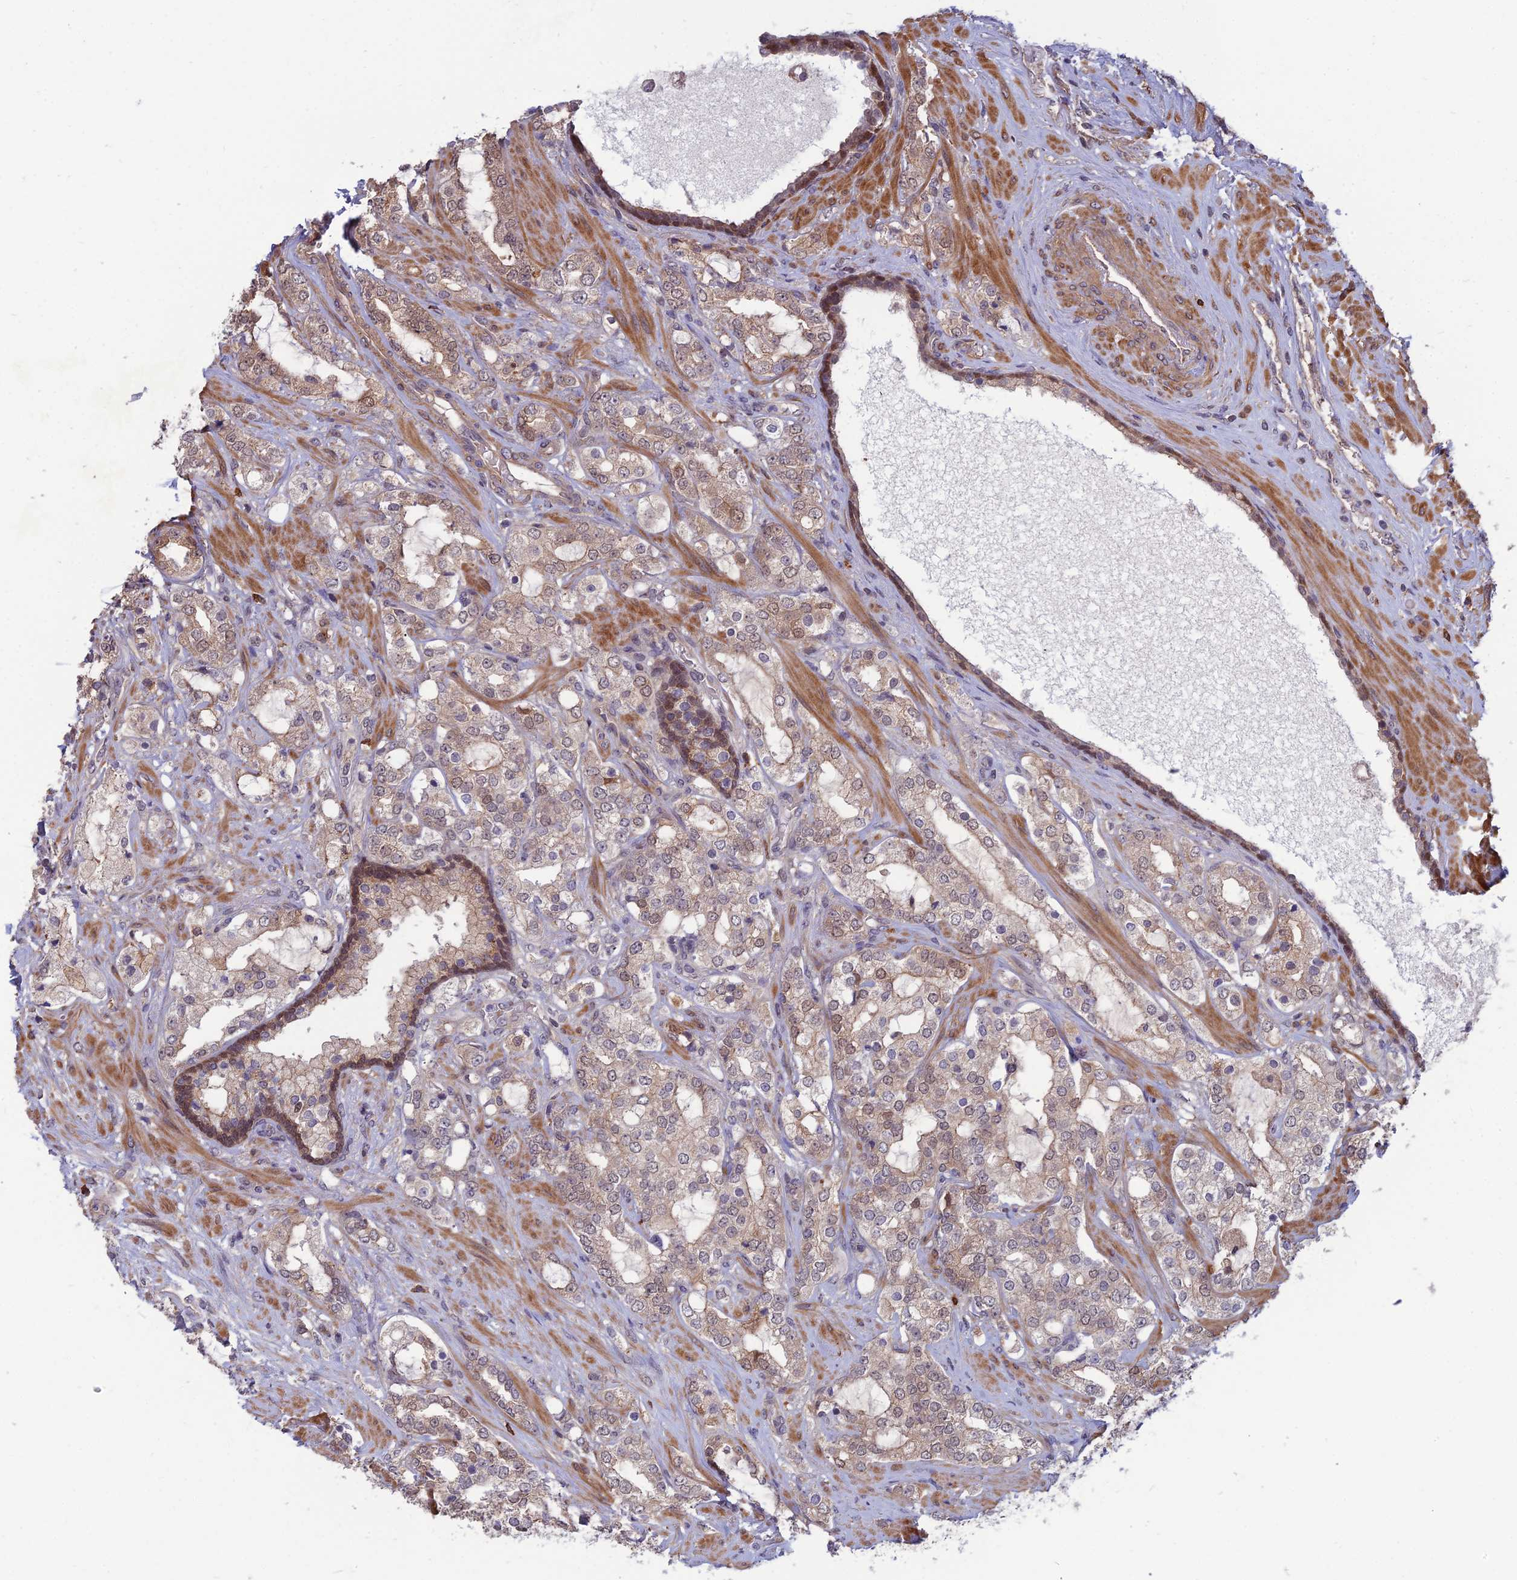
{"staining": {"intensity": "weak", "quantity": ">75%", "location": "cytoplasmic/membranous,nuclear"}, "tissue": "prostate cancer", "cell_type": "Tumor cells", "image_type": "cancer", "snomed": [{"axis": "morphology", "description": "Adenocarcinoma, High grade"}, {"axis": "topography", "description": "Prostate"}], "caption": "High-magnification brightfield microscopy of prostate cancer stained with DAB (brown) and counterstained with hematoxylin (blue). tumor cells exhibit weak cytoplasmic/membranous and nuclear expression is appreciated in about>75% of cells. (DAB IHC with brightfield microscopy, high magnification).", "gene": "OPA3", "patient": {"sex": "male", "age": 64}}